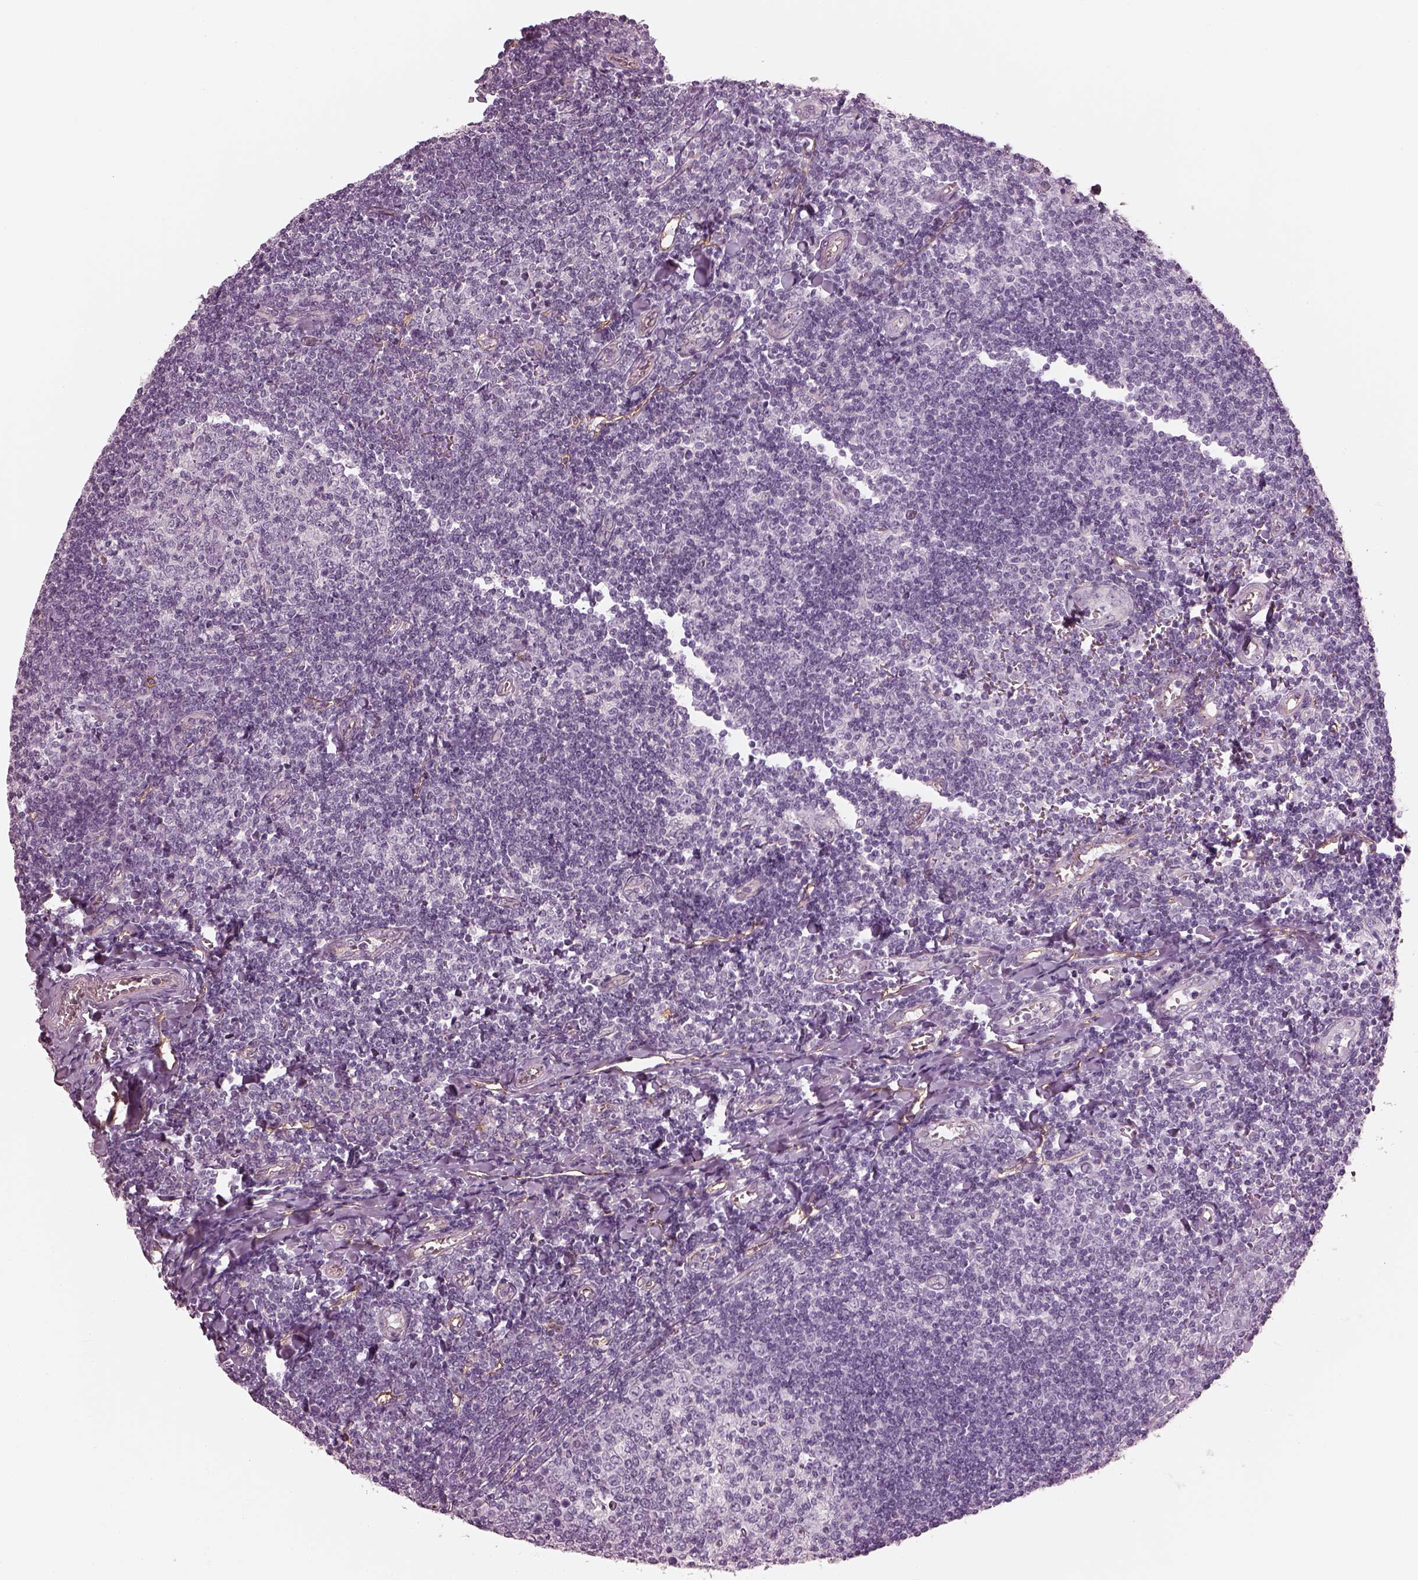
{"staining": {"intensity": "negative", "quantity": "none", "location": "none"}, "tissue": "tonsil", "cell_type": "Germinal center cells", "image_type": "normal", "snomed": [{"axis": "morphology", "description": "Normal tissue, NOS"}, {"axis": "topography", "description": "Tonsil"}], "caption": "DAB (3,3'-diaminobenzidine) immunohistochemical staining of normal tonsil displays no significant positivity in germinal center cells. (DAB (3,3'-diaminobenzidine) immunohistochemistry (IHC) with hematoxylin counter stain).", "gene": "EIF4E1B", "patient": {"sex": "female", "age": 12}}